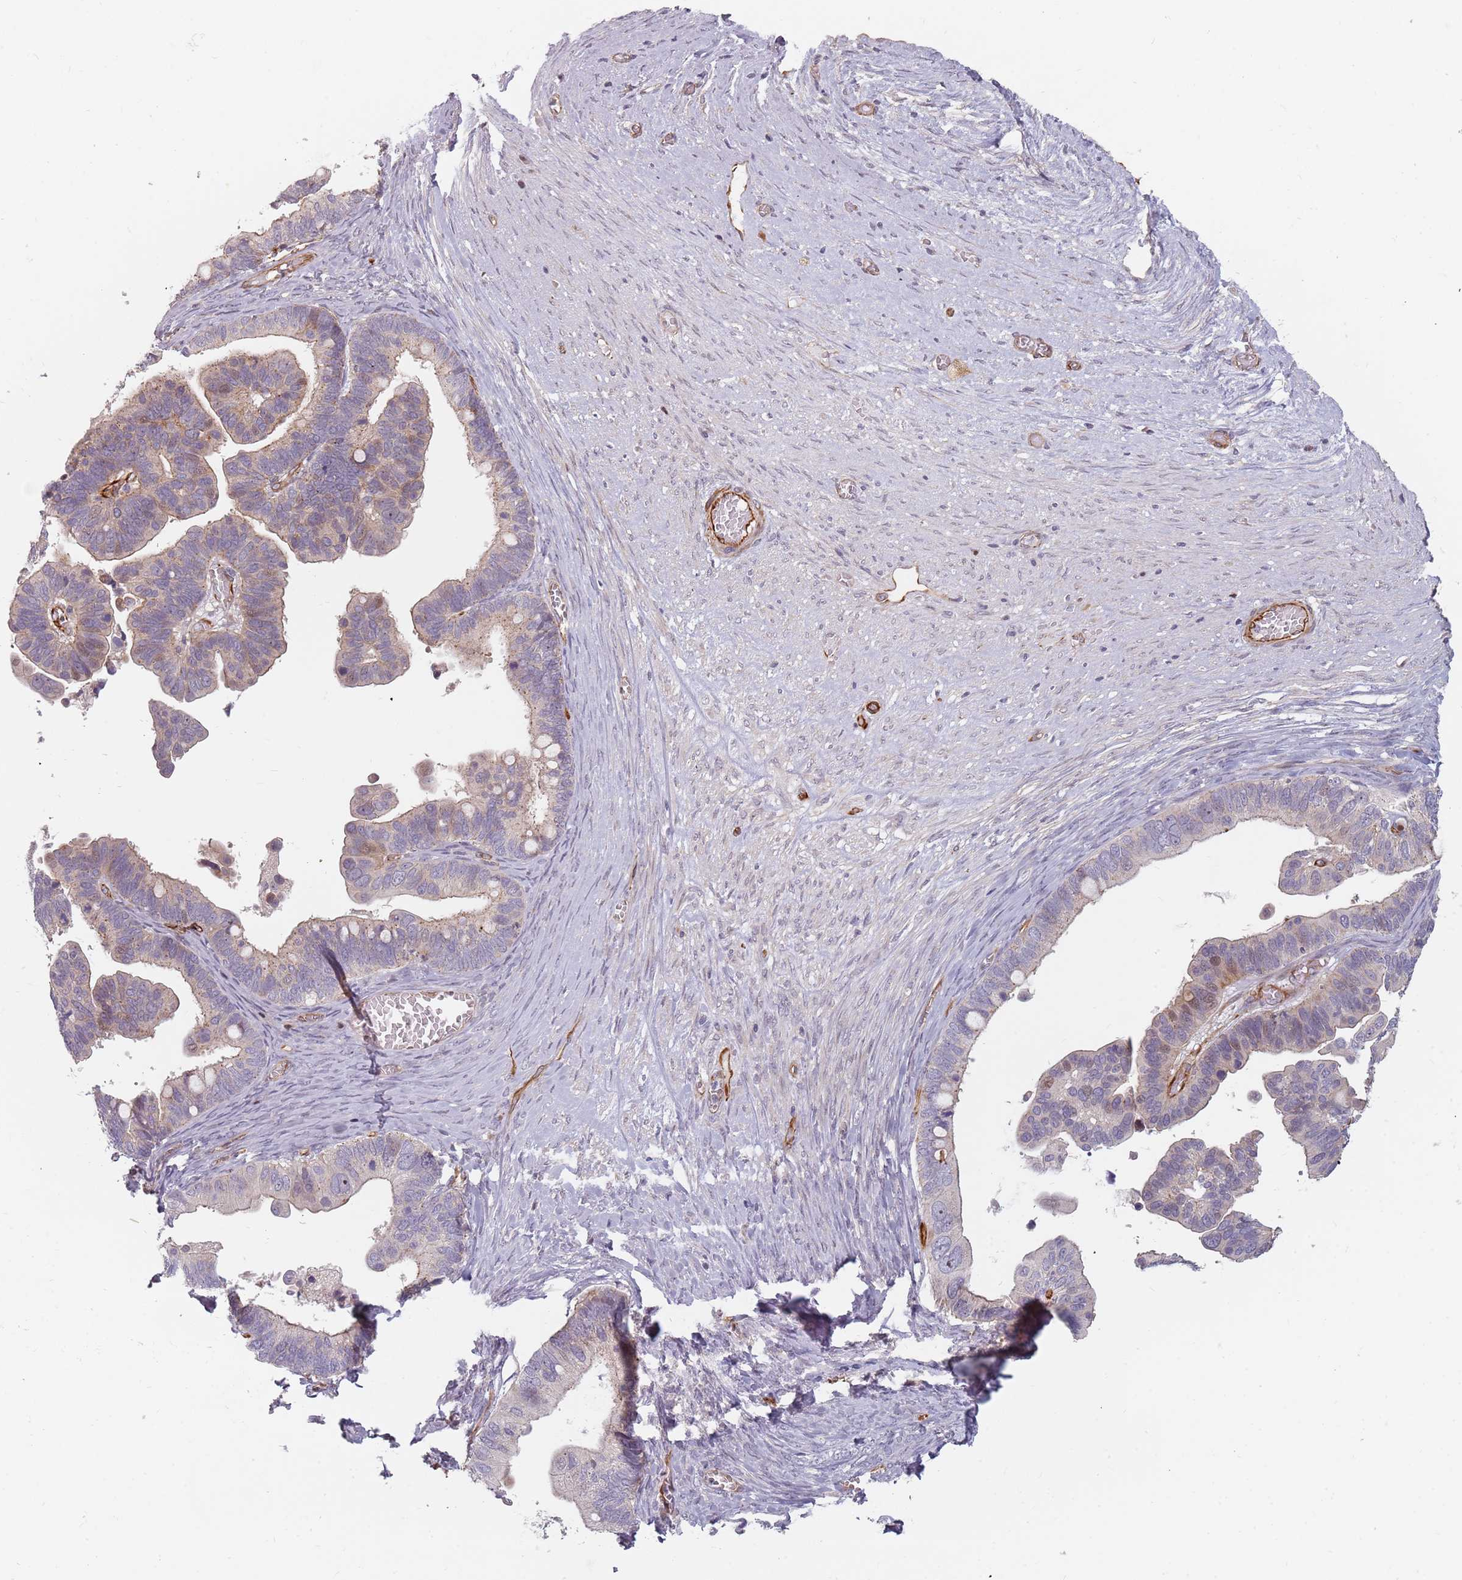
{"staining": {"intensity": "weak", "quantity": "<25%", "location": "cytoplasmic/membranous,nuclear"}, "tissue": "ovarian cancer", "cell_type": "Tumor cells", "image_type": "cancer", "snomed": [{"axis": "morphology", "description": "Cystadenocarcinoma, serous, NOS"}, {"axis": "topography", "description": "Ovary"}], "caption": "Protein analysis of serous cystadenocarcinoma (ovarian) exhibits no significant expression in tumor cells. (Immunohistochemistry (ihc), brightfield microscopy, high magnification).", "gene": "GAS2L3", "patient": {"sex": "female", "age": 56}}